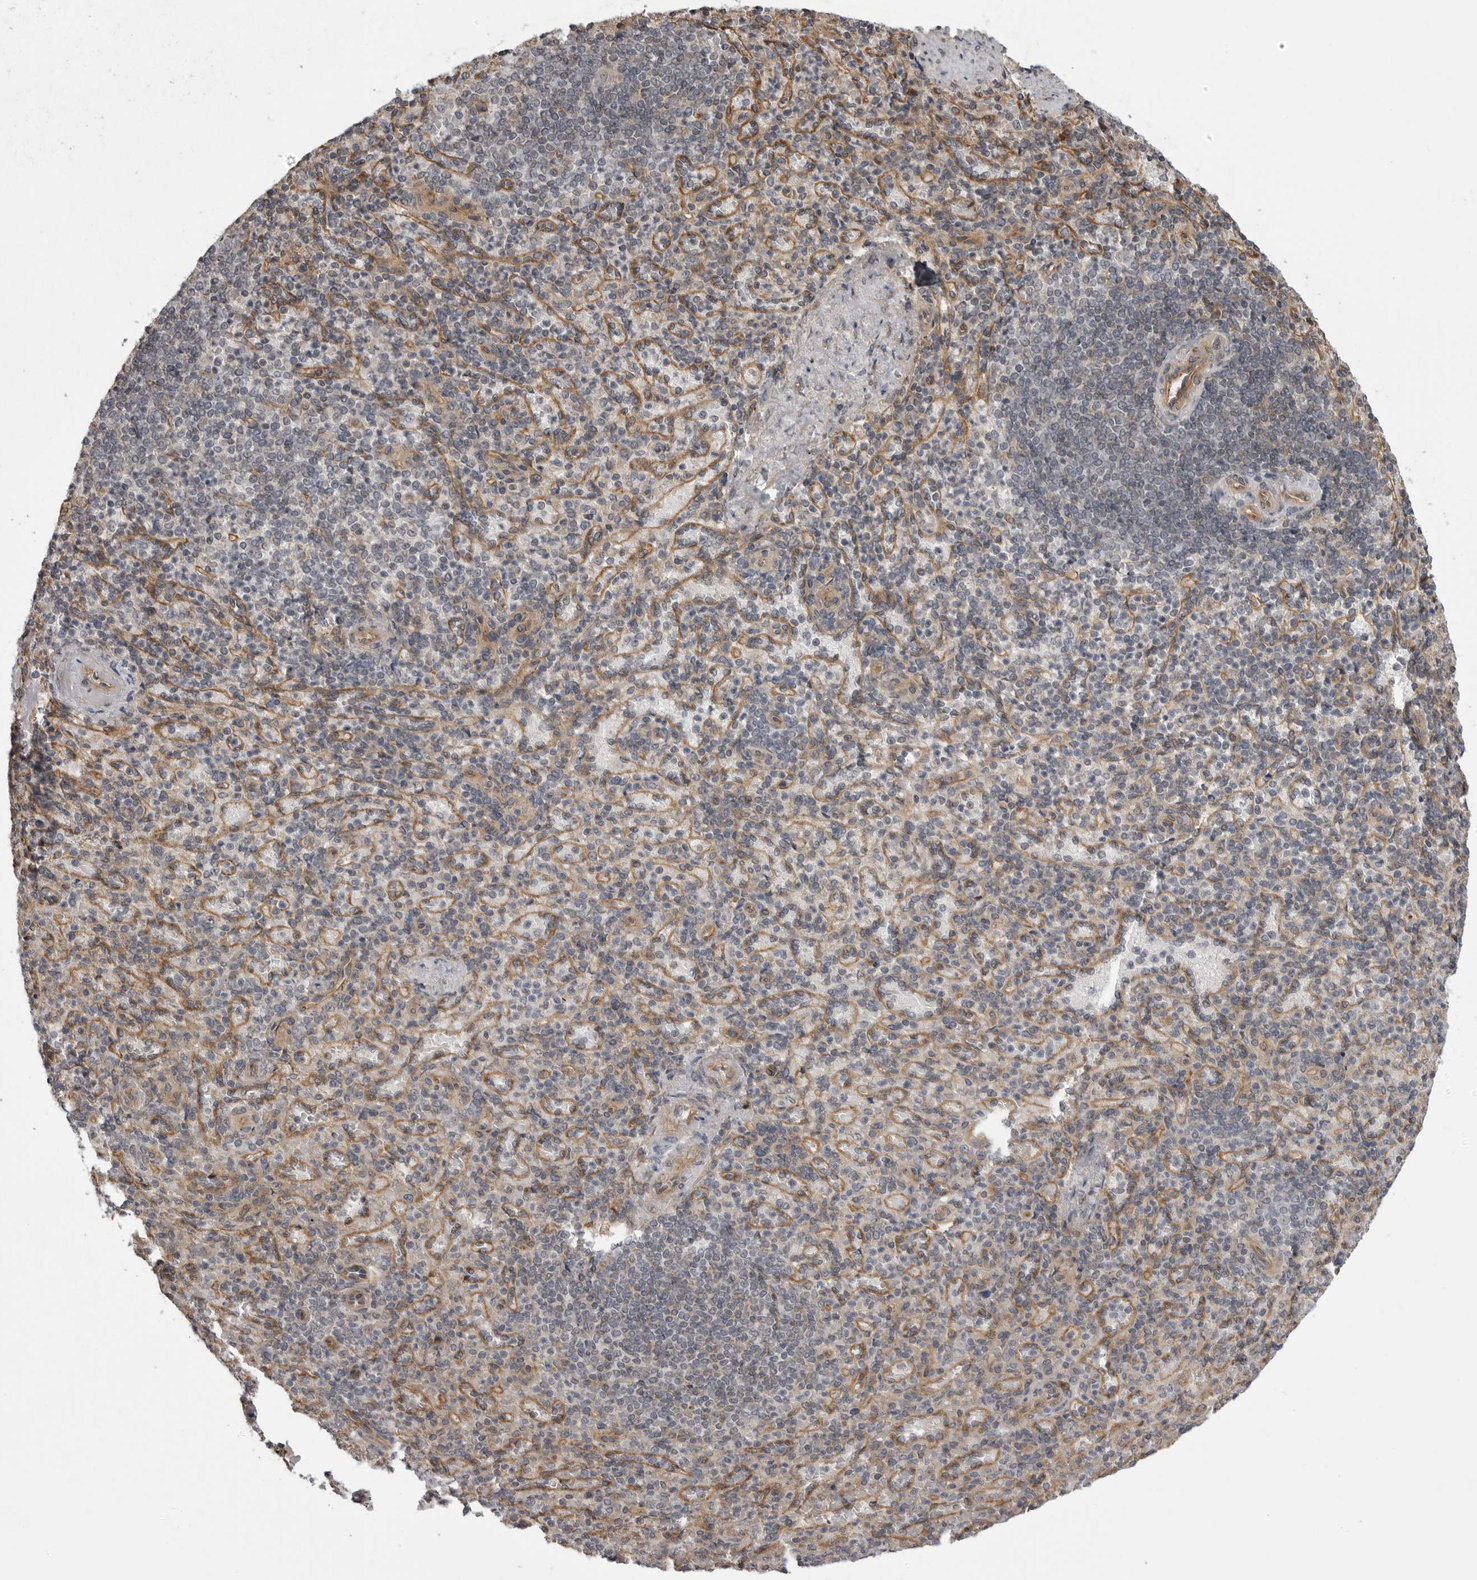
{"staining": {"intensity": "negative", "quantity": "none", "location": "none"}, "tissue": "spleen", "cell_type": "Cells in red pulp", "image_type": "normal", "snomed": [{"axis": "morphology", "description": "Normal tissue, NOS"}, {"axis": "topography", "description": "Spleen"}], "caption": "Cells in red pulp are negative for protein expression in unremarkable human spleen. The staining is performed using DAB brown chromogen with nuclei counter-stained in using hematoxylin.", "gene": "LRRC45", "patient": {"sex": "female", "age": 74}}